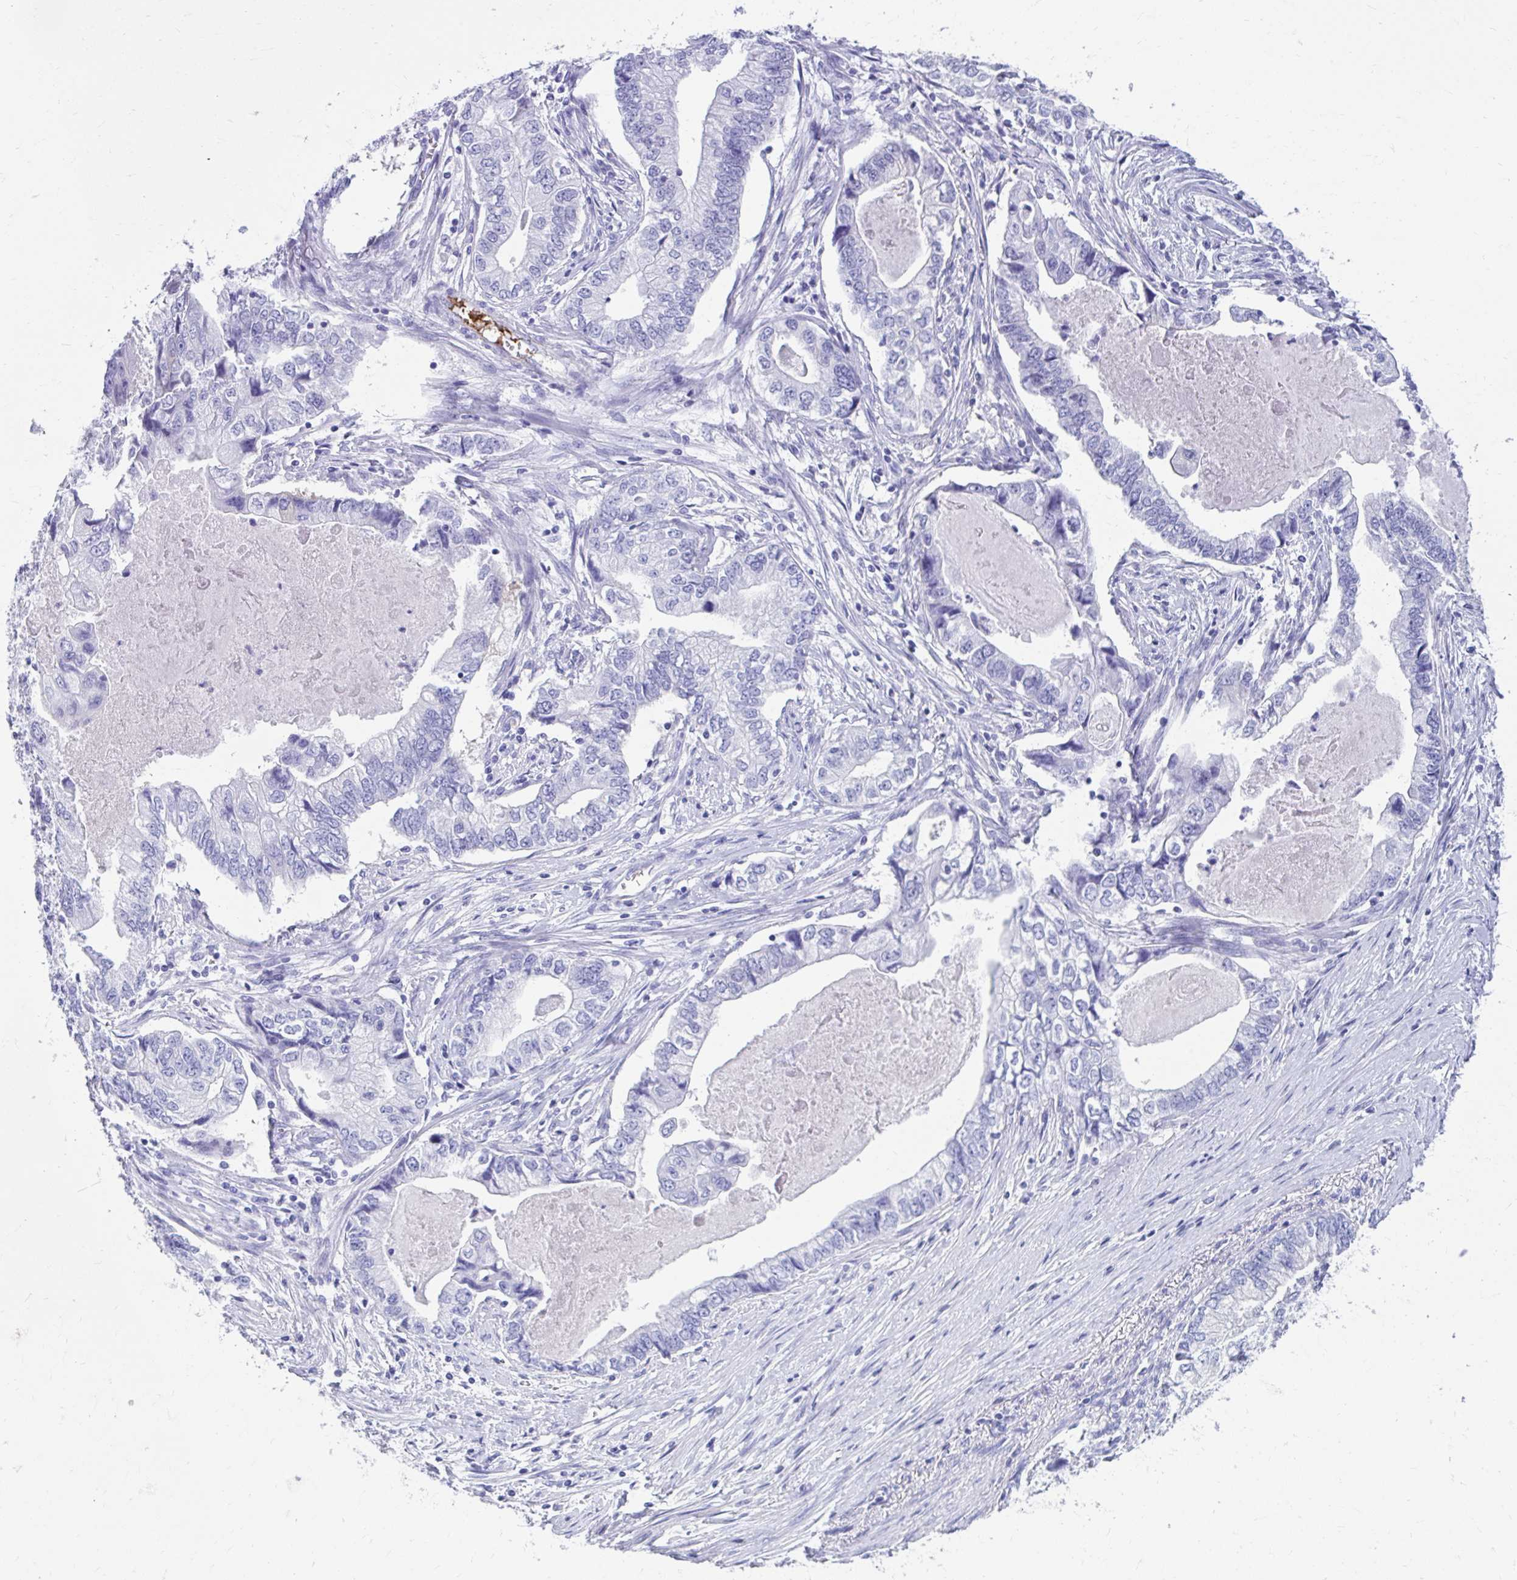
{"staining": {"intensity": "negative", "quantity": "none", "location": "none"}, "tissue": "stomach cancer", "cell_type": "Tumor cells", "image_type": "cancer", "snomed": [{"axis": "morphology", "description": "Adenocarcinoma, NOS"}, {"axis": "topography", "description": "Pancreas"}, {"axis": "topography", "description": "Stomach, upper"}], "caption": "Immunohistochemical staining of stomach adenocarcinoma demonstrates no significant positivity in tumor cells. Brightfield microscopy of immunohistochemistry stained with DAB (brown) and hematoxylin (blue), captured at high magnification.", "gene": "SMIM9", "patient": {"sex": "male", "age": 77}}